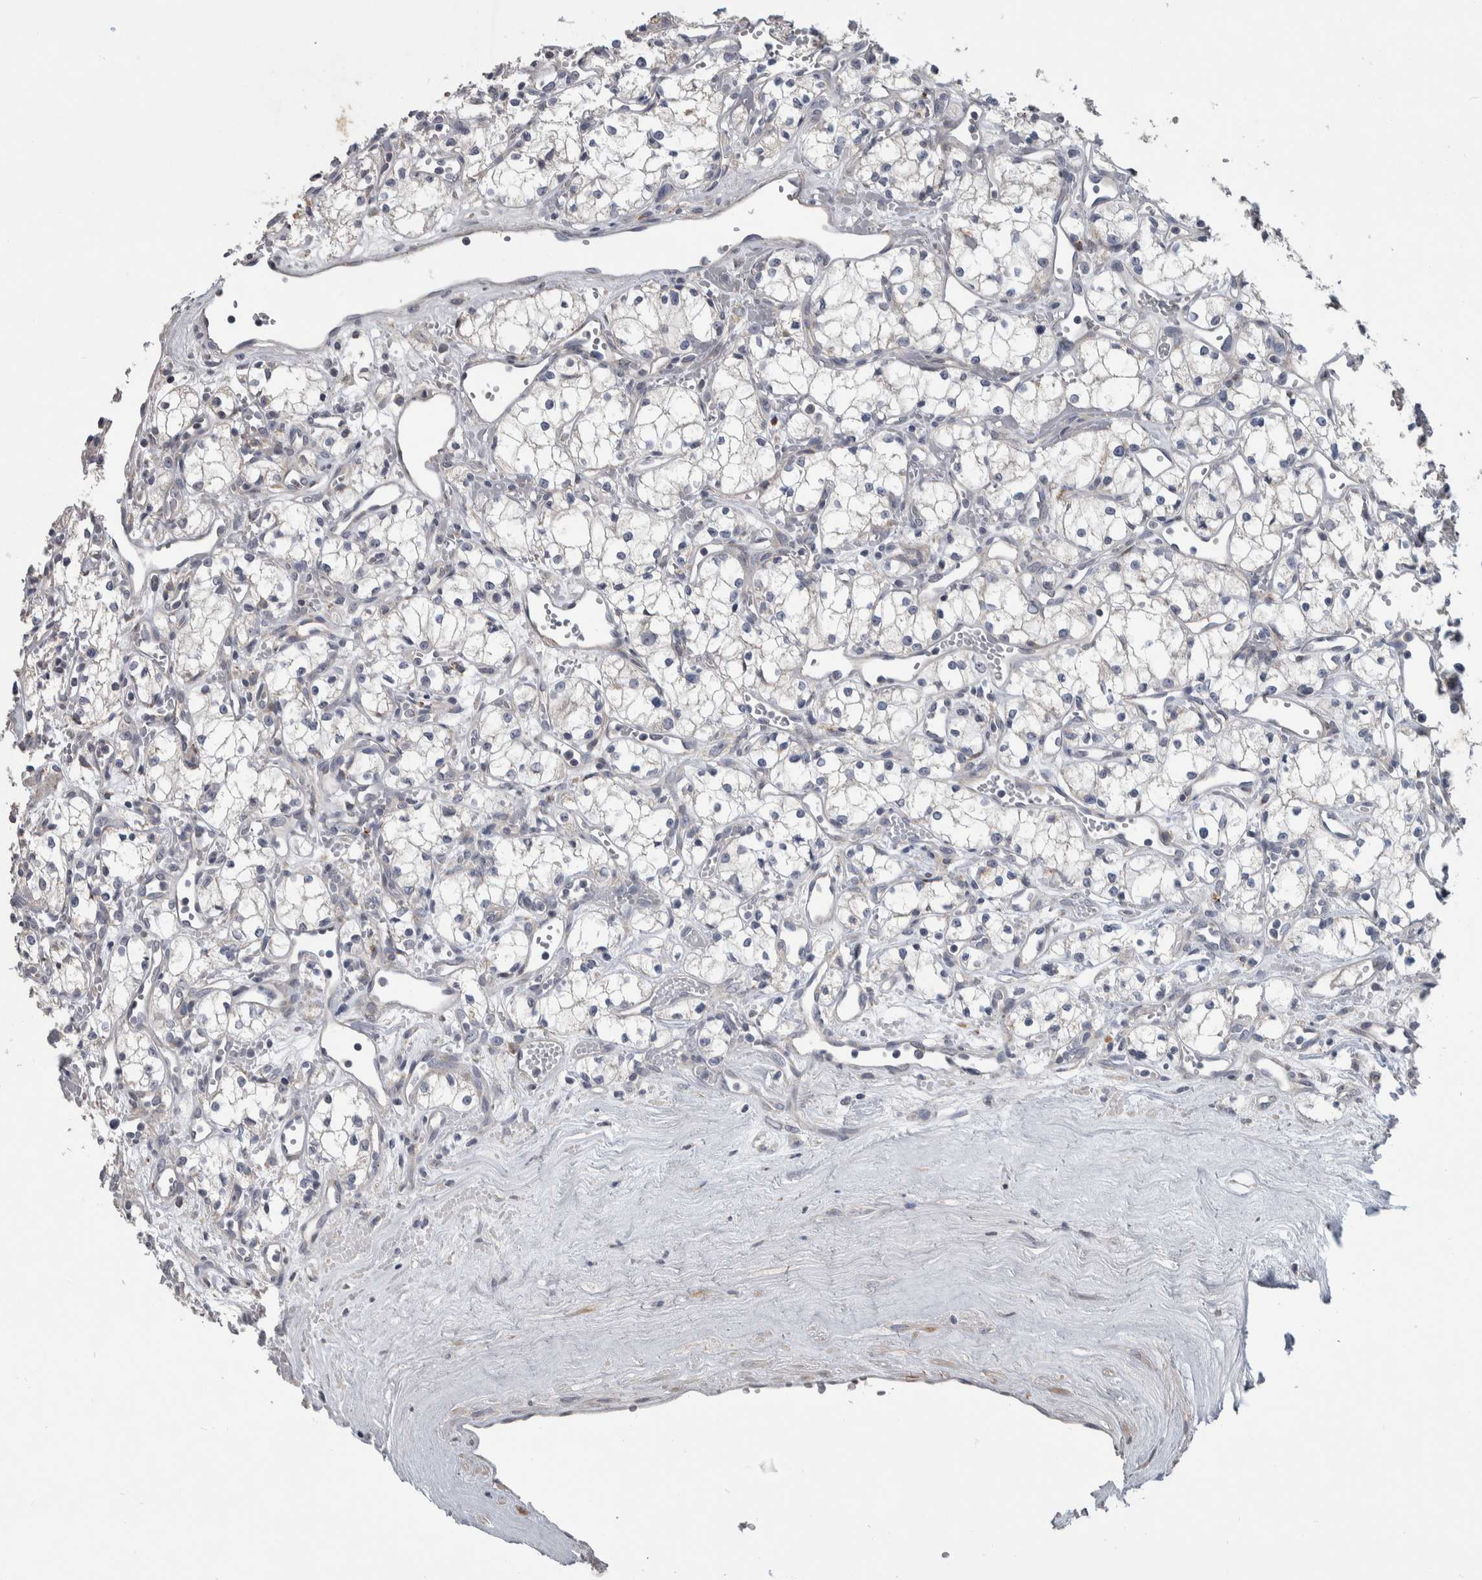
{"staining": {"intensity": "negative", "quantity": "none", "location": "none"}, "tissue": "renal cancer", "cell_type": "Tumor cells", "image_type": "cancer", "snomed": [{"axis": "morphology", "description": "Adenocarcinoma, NOS"}, {"axis": "topography", "description": "Kidney"}], "caption": "A high-resolution micrograph shows IHC staining of adenocarcinoma (renal), which exhibits no significant expression in tumor cells.", "gene": "FAM83G", "patient": {"sex": "male", "age": 59}}